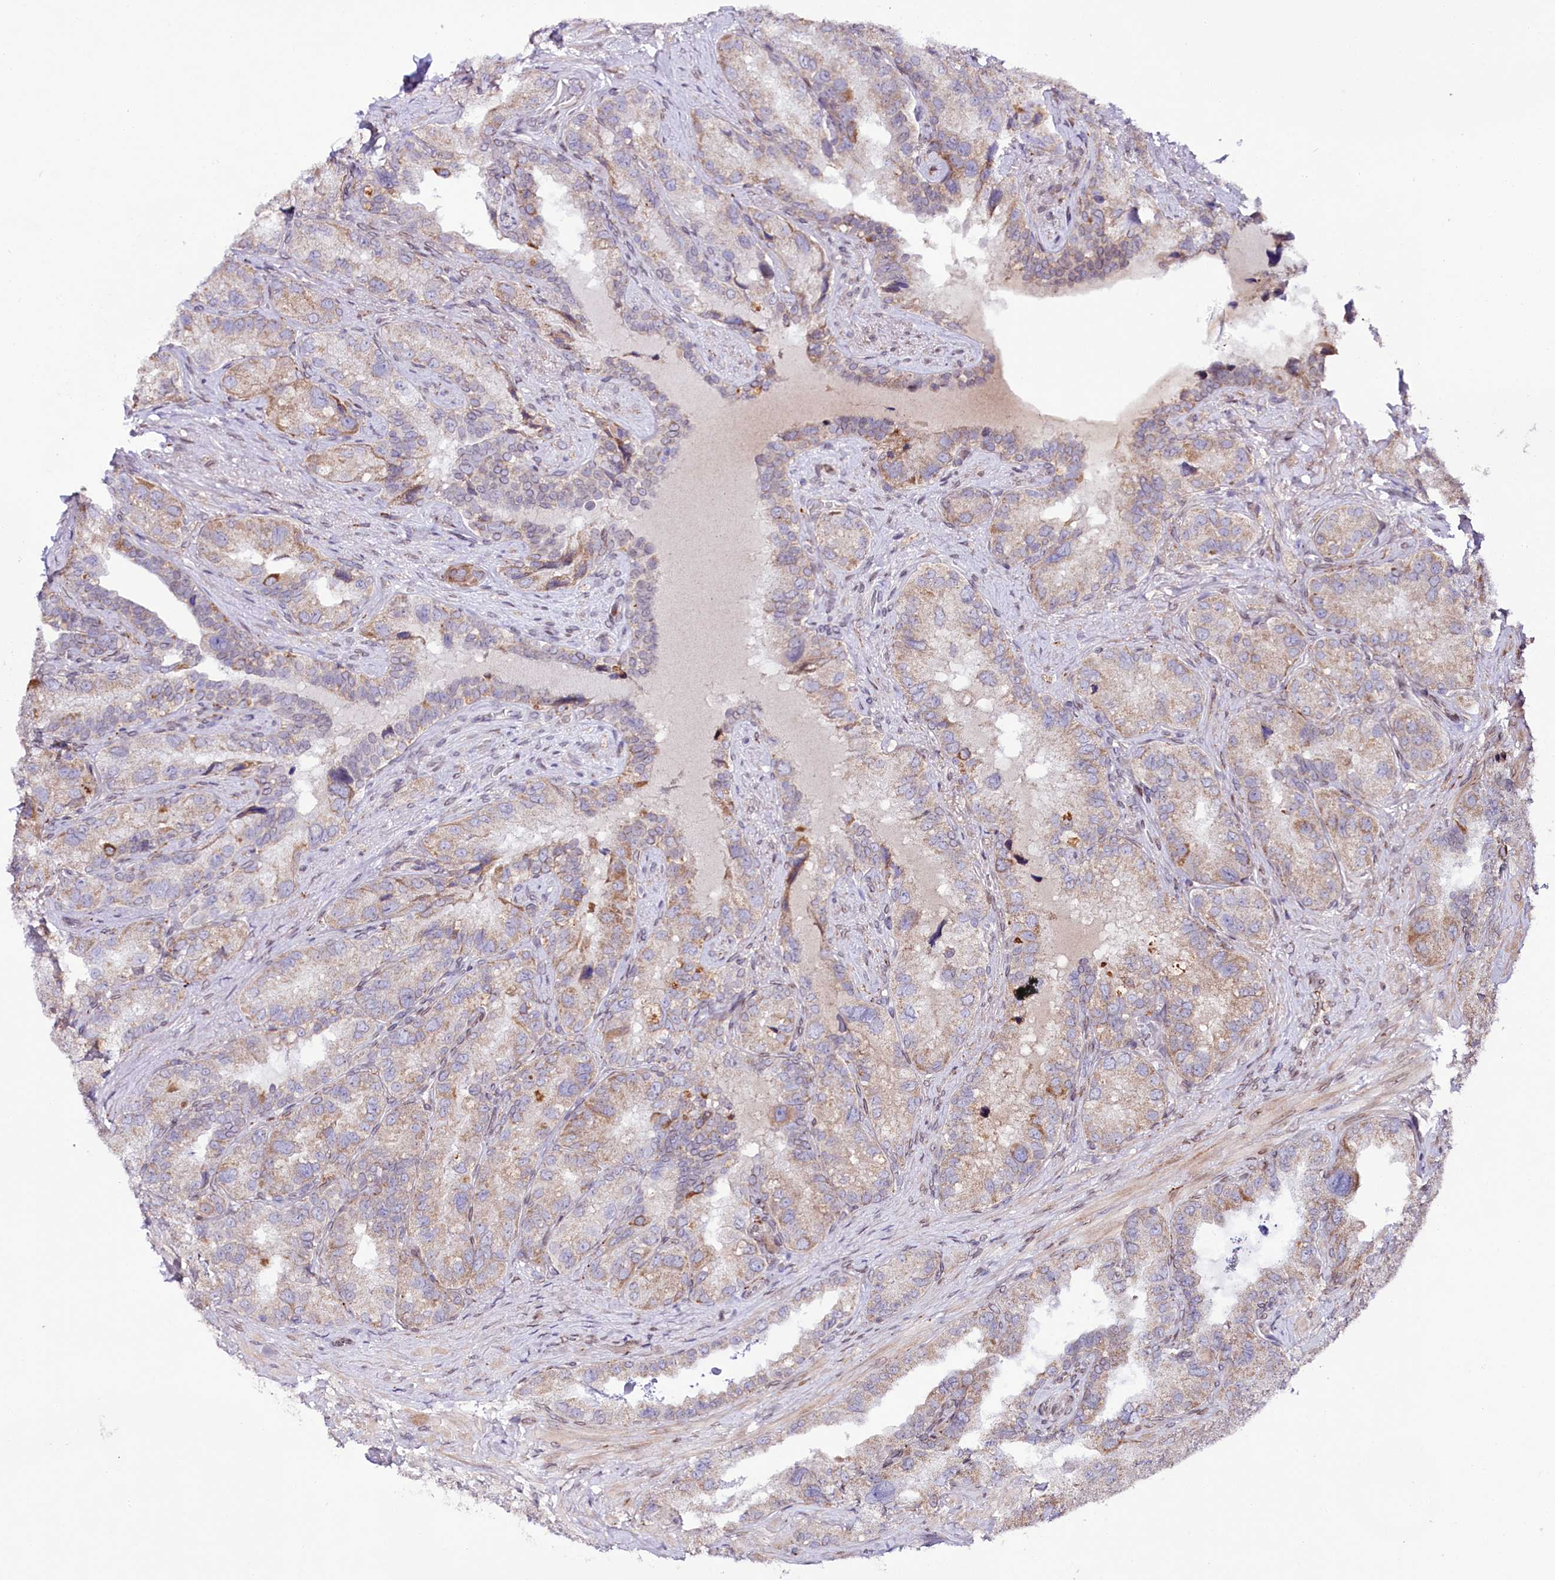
{"staining": {"intensity": "moderate", "quantity": "<25%", "location": "cytoplasmic/membranous,nuclear"}, "tissue": "seminal vesicle", "cell_type": "Glandular cells", "image_type": "normal", "snomed": [{"axis": "morphology", "description": "Normal tissue, NOS"}, {"axis": "topography", "description": "Seminal veicle"}, {"axis": "topography", "description": "Peripheral nerve tissue"}], "caption": "DAB immunohistochemical staining of normal seminal vesicle exhibits moderate cytoplasmic/membranous,nuclear protein positivity in about <25% of glandular cells.", "gene": "ZNF226", "patient": {"sex": "male", "age": 67}}